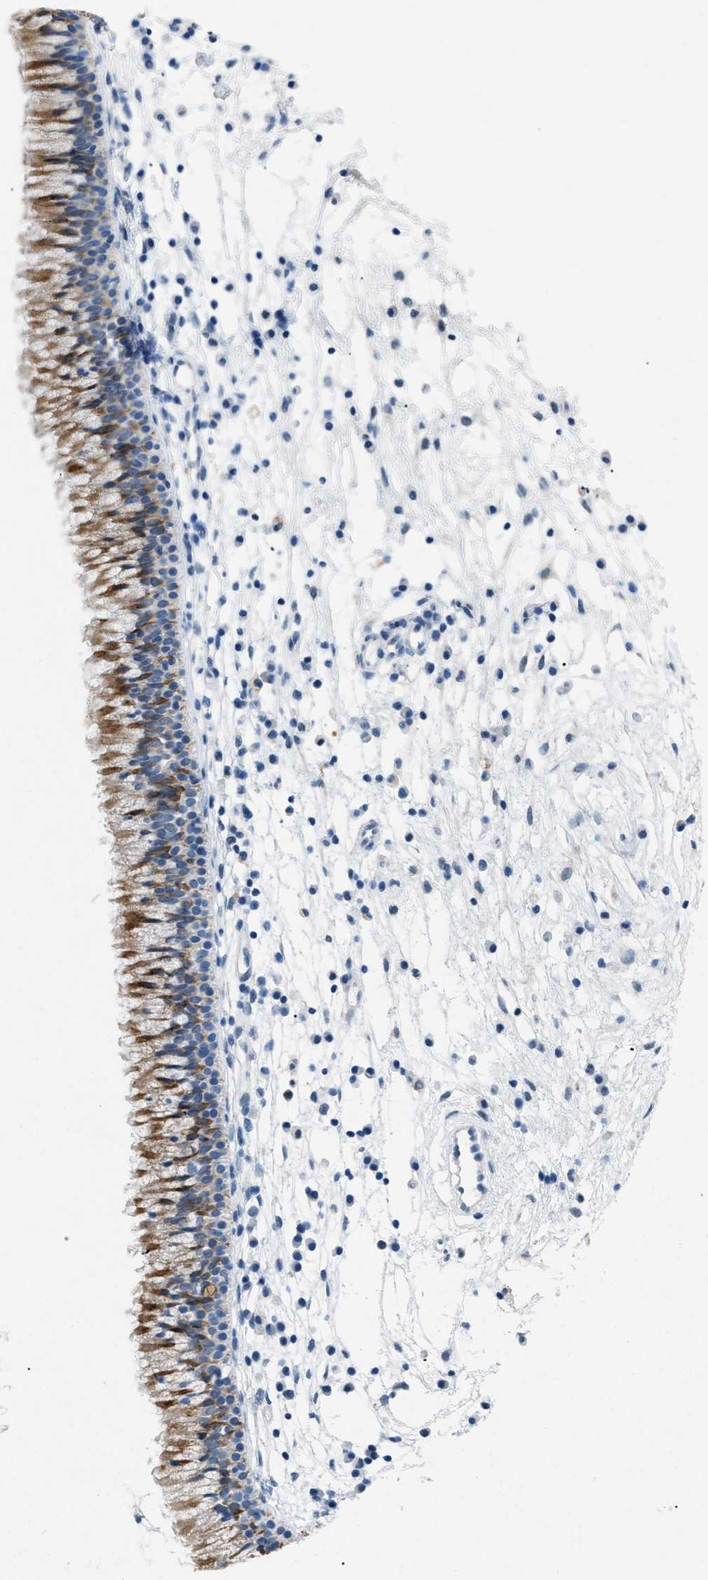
{"staining": {"intensity": "moderate", "quantity": "25%-75%", "location": "cytoplasmic/membranous"}, "tissue": "nasopharynx", "cell_type": "Respiratory epithelial cells", "image_type": "normal", "snomed": [{"axis": "morphology", "description": "Normal tissue, NOS"}, {"axis": "topography", "description": "Nasopharynx"}], "caption": "Immunohistochemical staining of normal nasopharynx exhibits moderate cytoplasmic/membranous protein staining in about 25%-75% of respiratory epithelial cells.", "gene": "TASOR", "patient": {"sex": "male", "age": 21}}